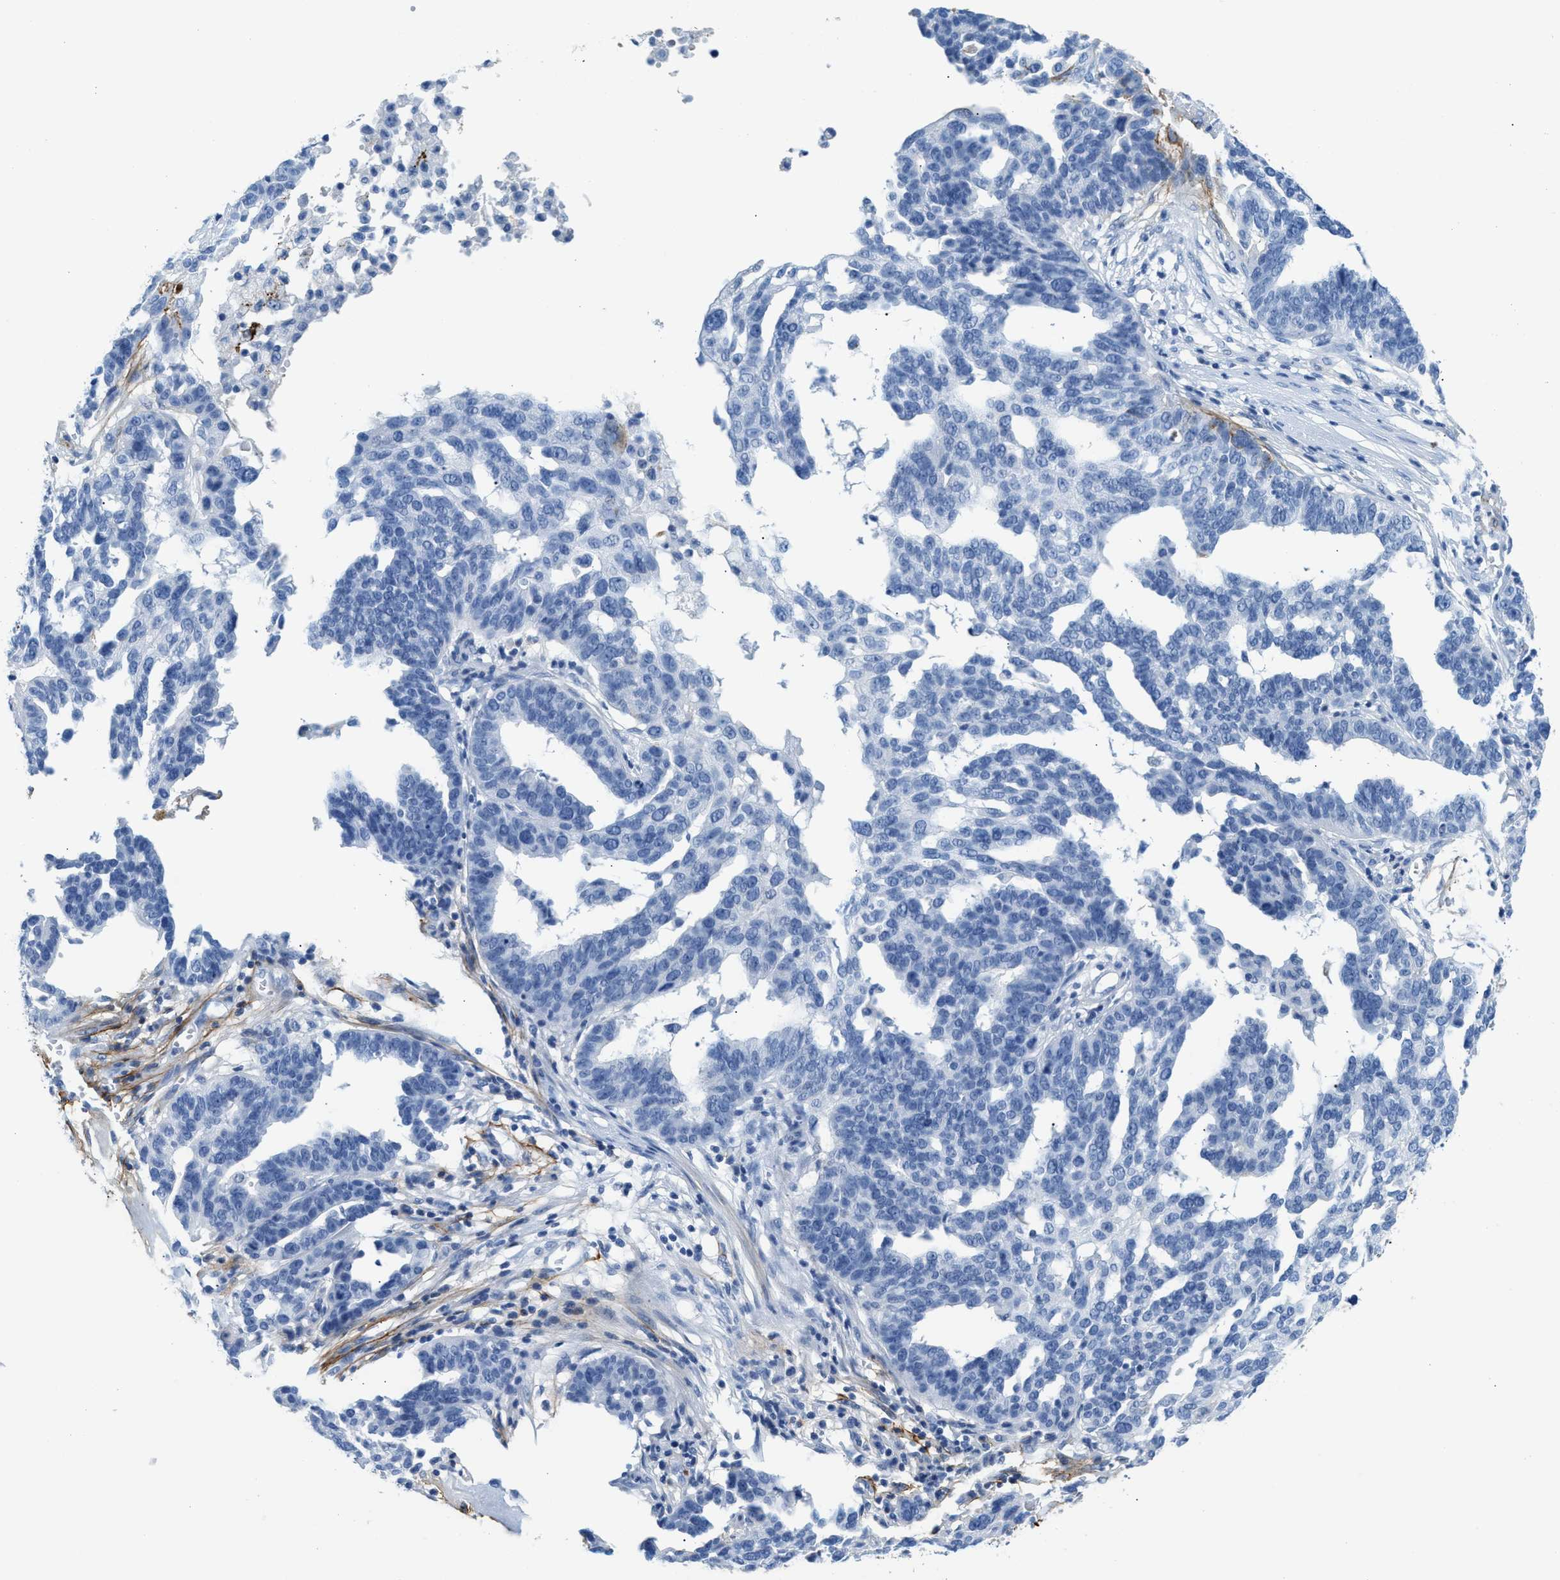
{"staining": {"intensity": "negative", "quantity": "none", "location": "none"}, "tissue": "ovarian cancer", "cell_type": "Tumor cells", "image_type": "cancer", "snomed": [{"axis": "morphology", "description": "Cystadenocarcinoma, serous, NOS"}, {"axis": "topography", "description": "Ovary"}], "caption": "A high-resolution histopathology image shows immunohistochemistry staining of ovarian cancer, which displays no significant expression in tumor cells.", "gene": "TNR", "patient": {"sex": "female", "age": 59}}